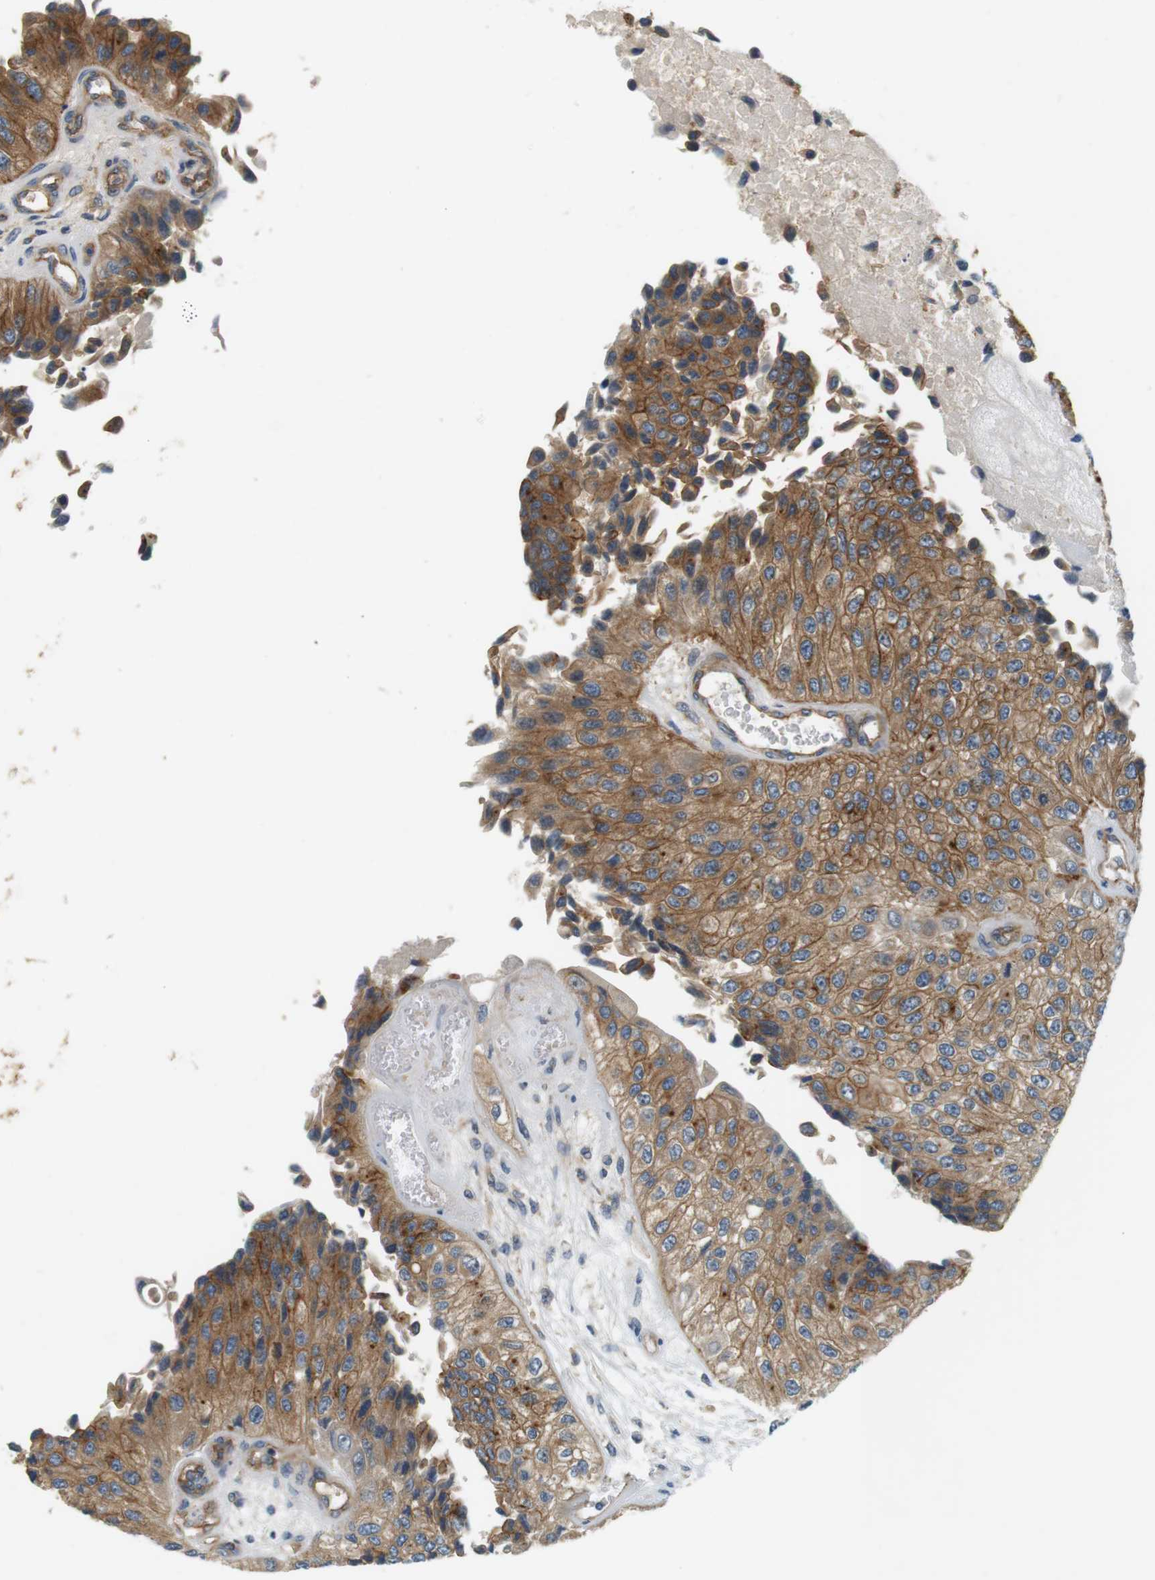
{"staining": {"intensity": "moderate", "quantity": ">75%", "location": "cytoplasmic/membranous"}, "tissue": "urothelial cancer", "cell_type": "Tumor cells", "image_type": "cancer", "snomed": [{"axis": "morphology", "description": "Urothelial carcinoma, High grade"}, {"axis": "topography", "description": "Kidney"}, {"axis": "topography", "description": "Urinary bladder"}], "caption": "Human urothelial cancer stained with a brown dye displays moderate cytoplasmic/membranous positive expression in about >75% of tumor cells.", "gene": "SH3GLB1", "patient": {"sex": "male", "age": 77}}